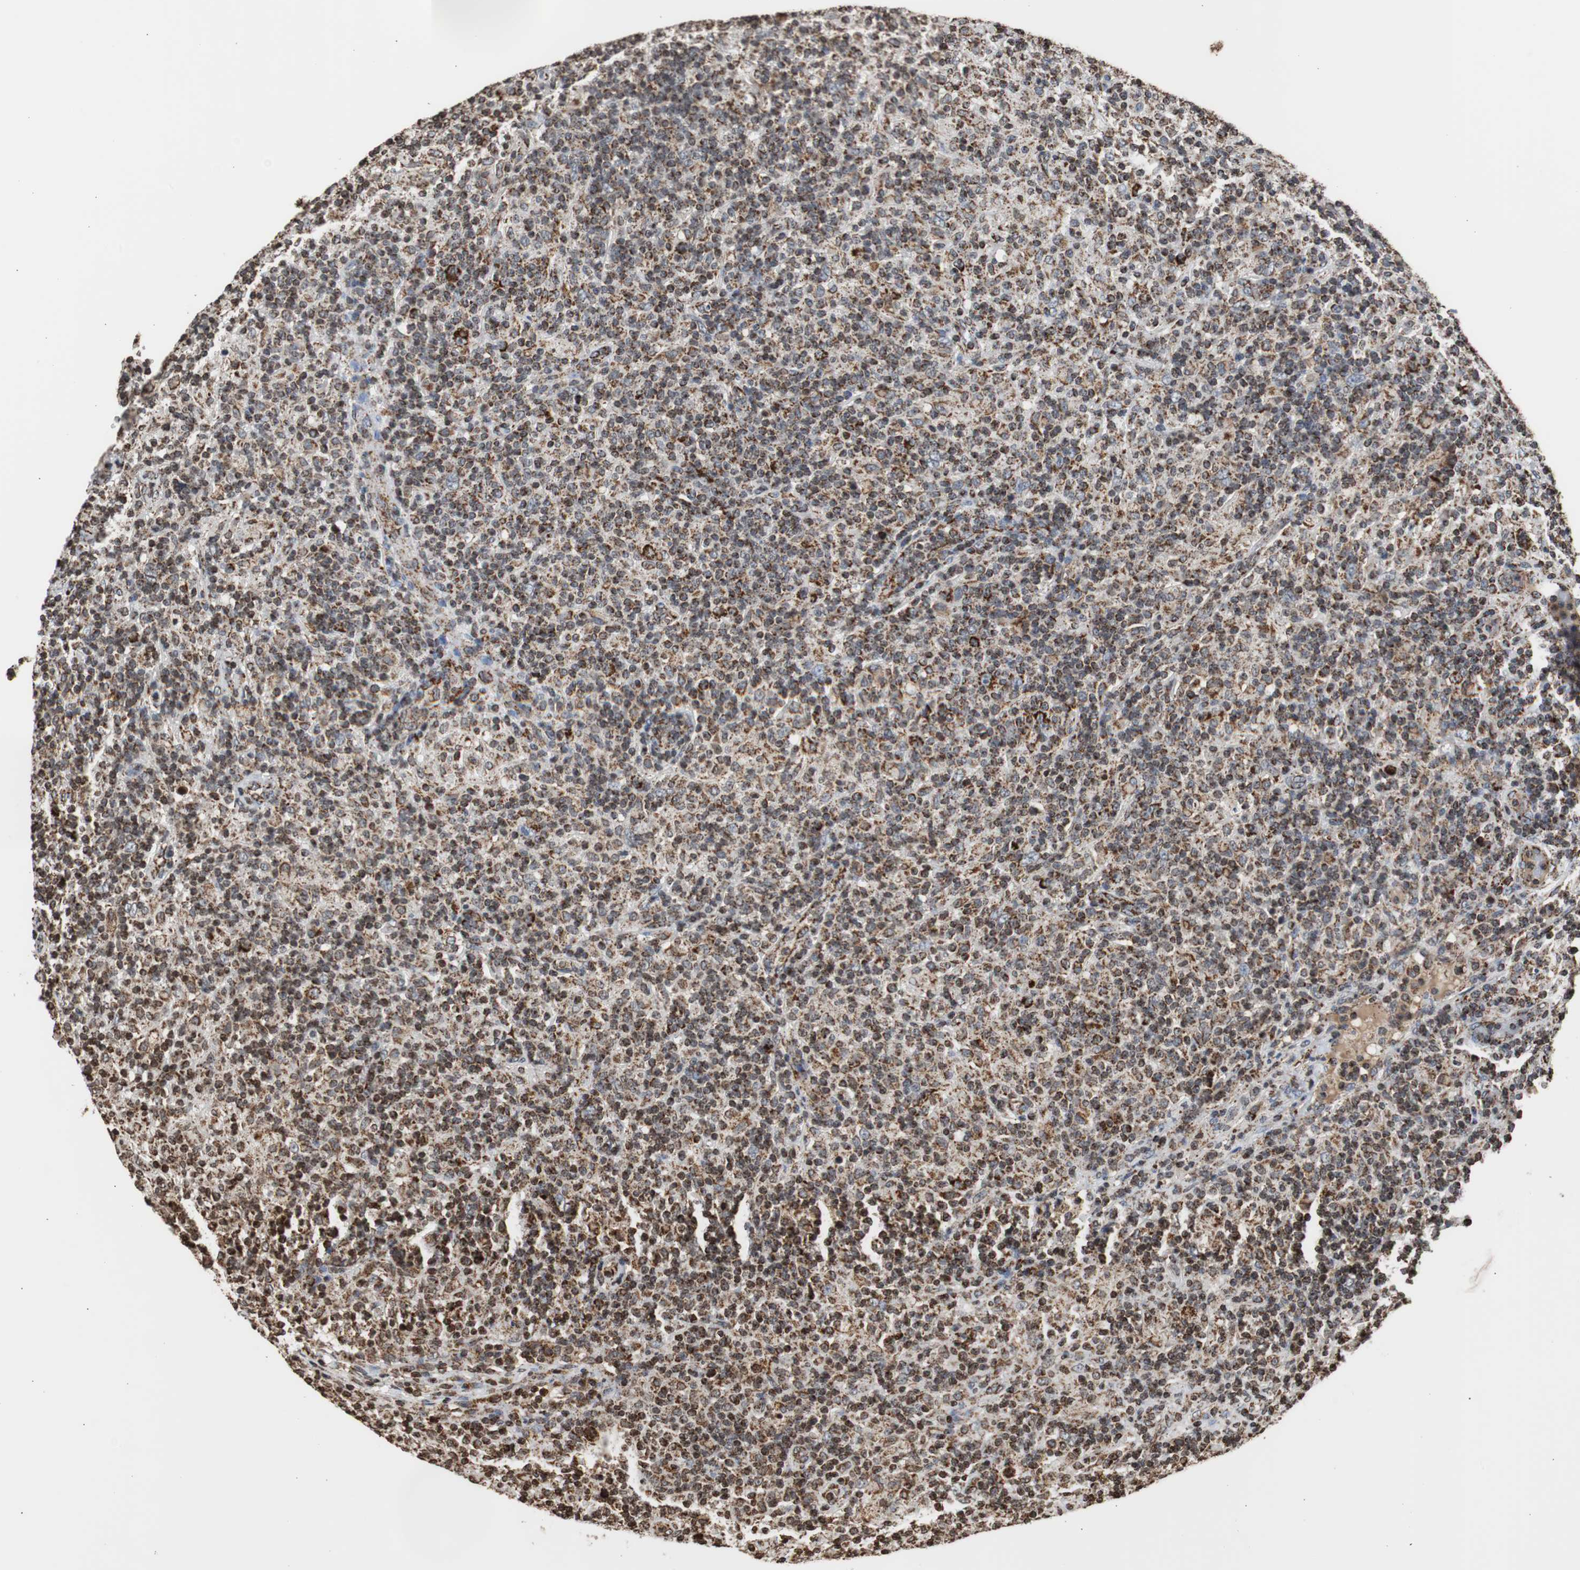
{"staining": {"intensity": "moderate", "quantity": ">75%", "location": "cytoplasmic/membranous"}, "tissue": "lymphoma", "cell_type": "Tumor cells", "image_type": "cancer", "snomed": [{"axis": "morphology", "description": "Hodgkin's disease, NOS"}, {"axis": "topography", "description": "Lymph node"}], "caption": "Immunohistochemistry staining of lymphoma, which demonstrates medium levels of moderate cytoplasmic/membranous positivity in approximately >75% of tumor cells indicating moderate cytoplasmic/membranous protein staining. The staining was performed using DAB (brown) for protein detection and nuclei were counterstained in hematoxylin (blue).", "gene": "HSPA9", "patient": {"sex": "male", "age": 70}}